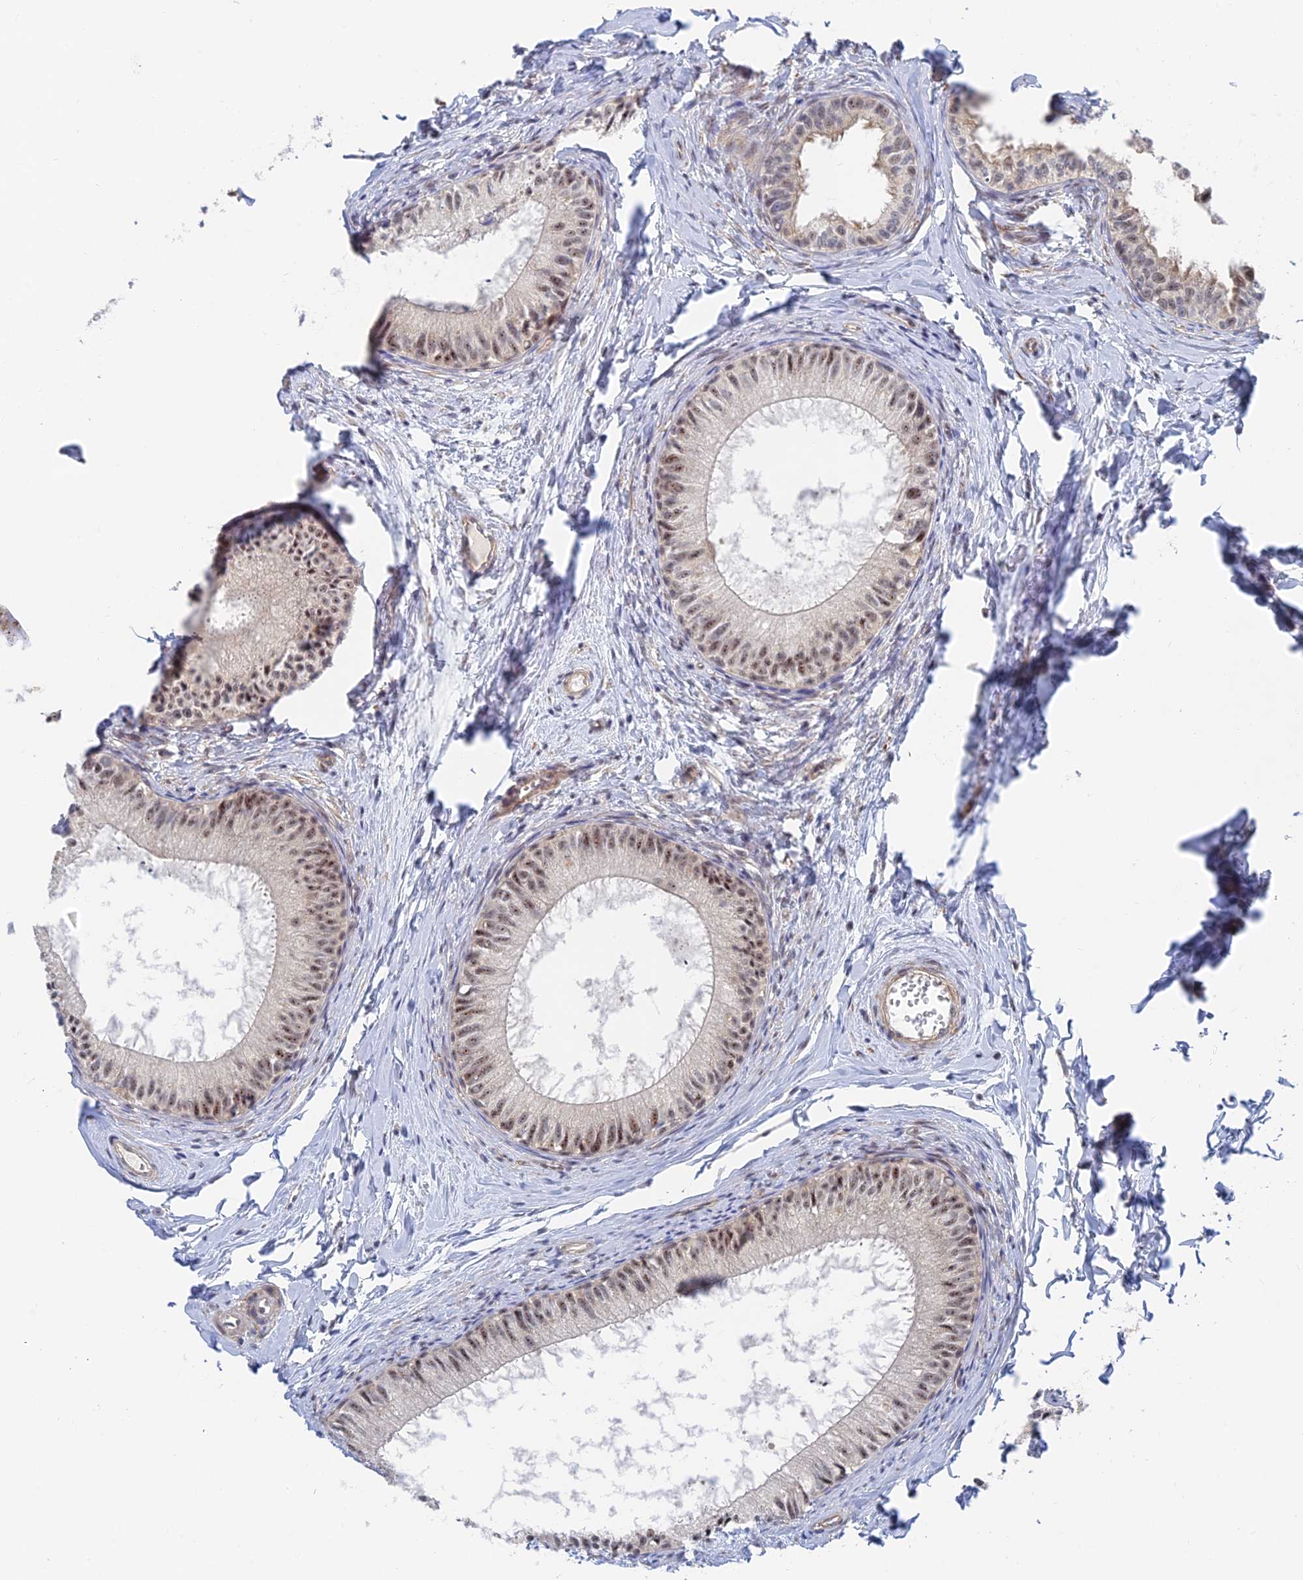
{"staining": {"intensity": "moderate", "quantity": ">75%", "location": "nuclear"}, "tissue": "epididymis", "cell_type": "Glandular cells", "image_type": "normal", "snomed": [{"axis": "morphology", "description": "Normal tissue, NOS"}, {"axis": "topography", "description": "Epididymis"}], "caption": "Protein analysis of normal epididymis reveals moderate nuclear positivity in approximately >75% of glandular cells. (DAB IHC, brown staining for protein, blue staining for nuclei).", "gene": "CFAP92", "patient": {"sex": "male", "age": 34}}